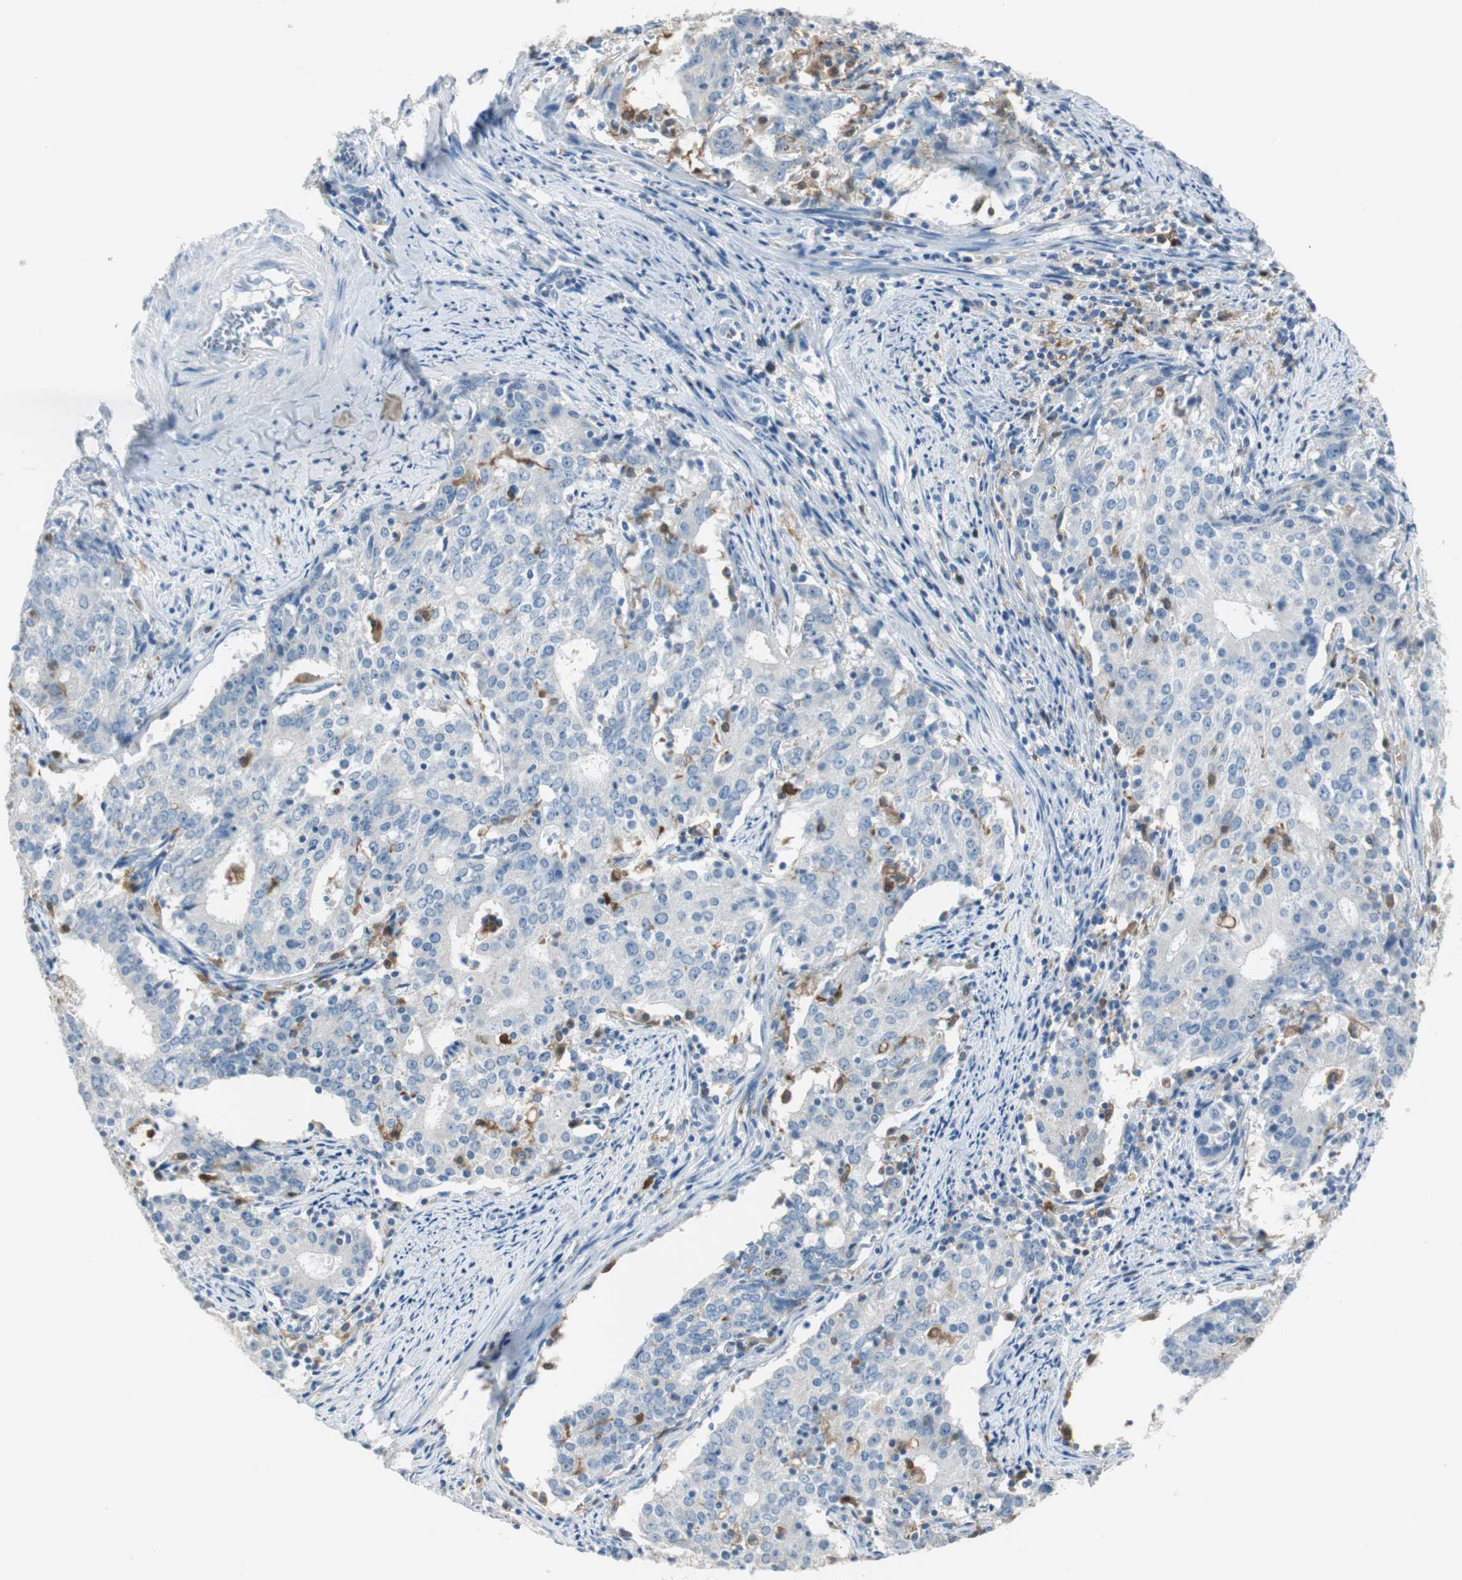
{"staining": {"intensity": "negative", "quantity": "none", "location": "none"}, "tissue": "cervical cancer", "cell_type": "Tumor cells", "image_type": "cancer", "snomed": [{"axis": "morphology", "description": "Adenocarcinoma, NOS"}, {"axis": "topography", "description": "Cervix"}], "caption": "Immunohistochemistry photomicrograph of human adenocarcinoma (cervical) stained for a protein (brown), which displays no staining in tumor cells.", "gene": "FBP1", "patient": {"sex": "female", "age": 44}}